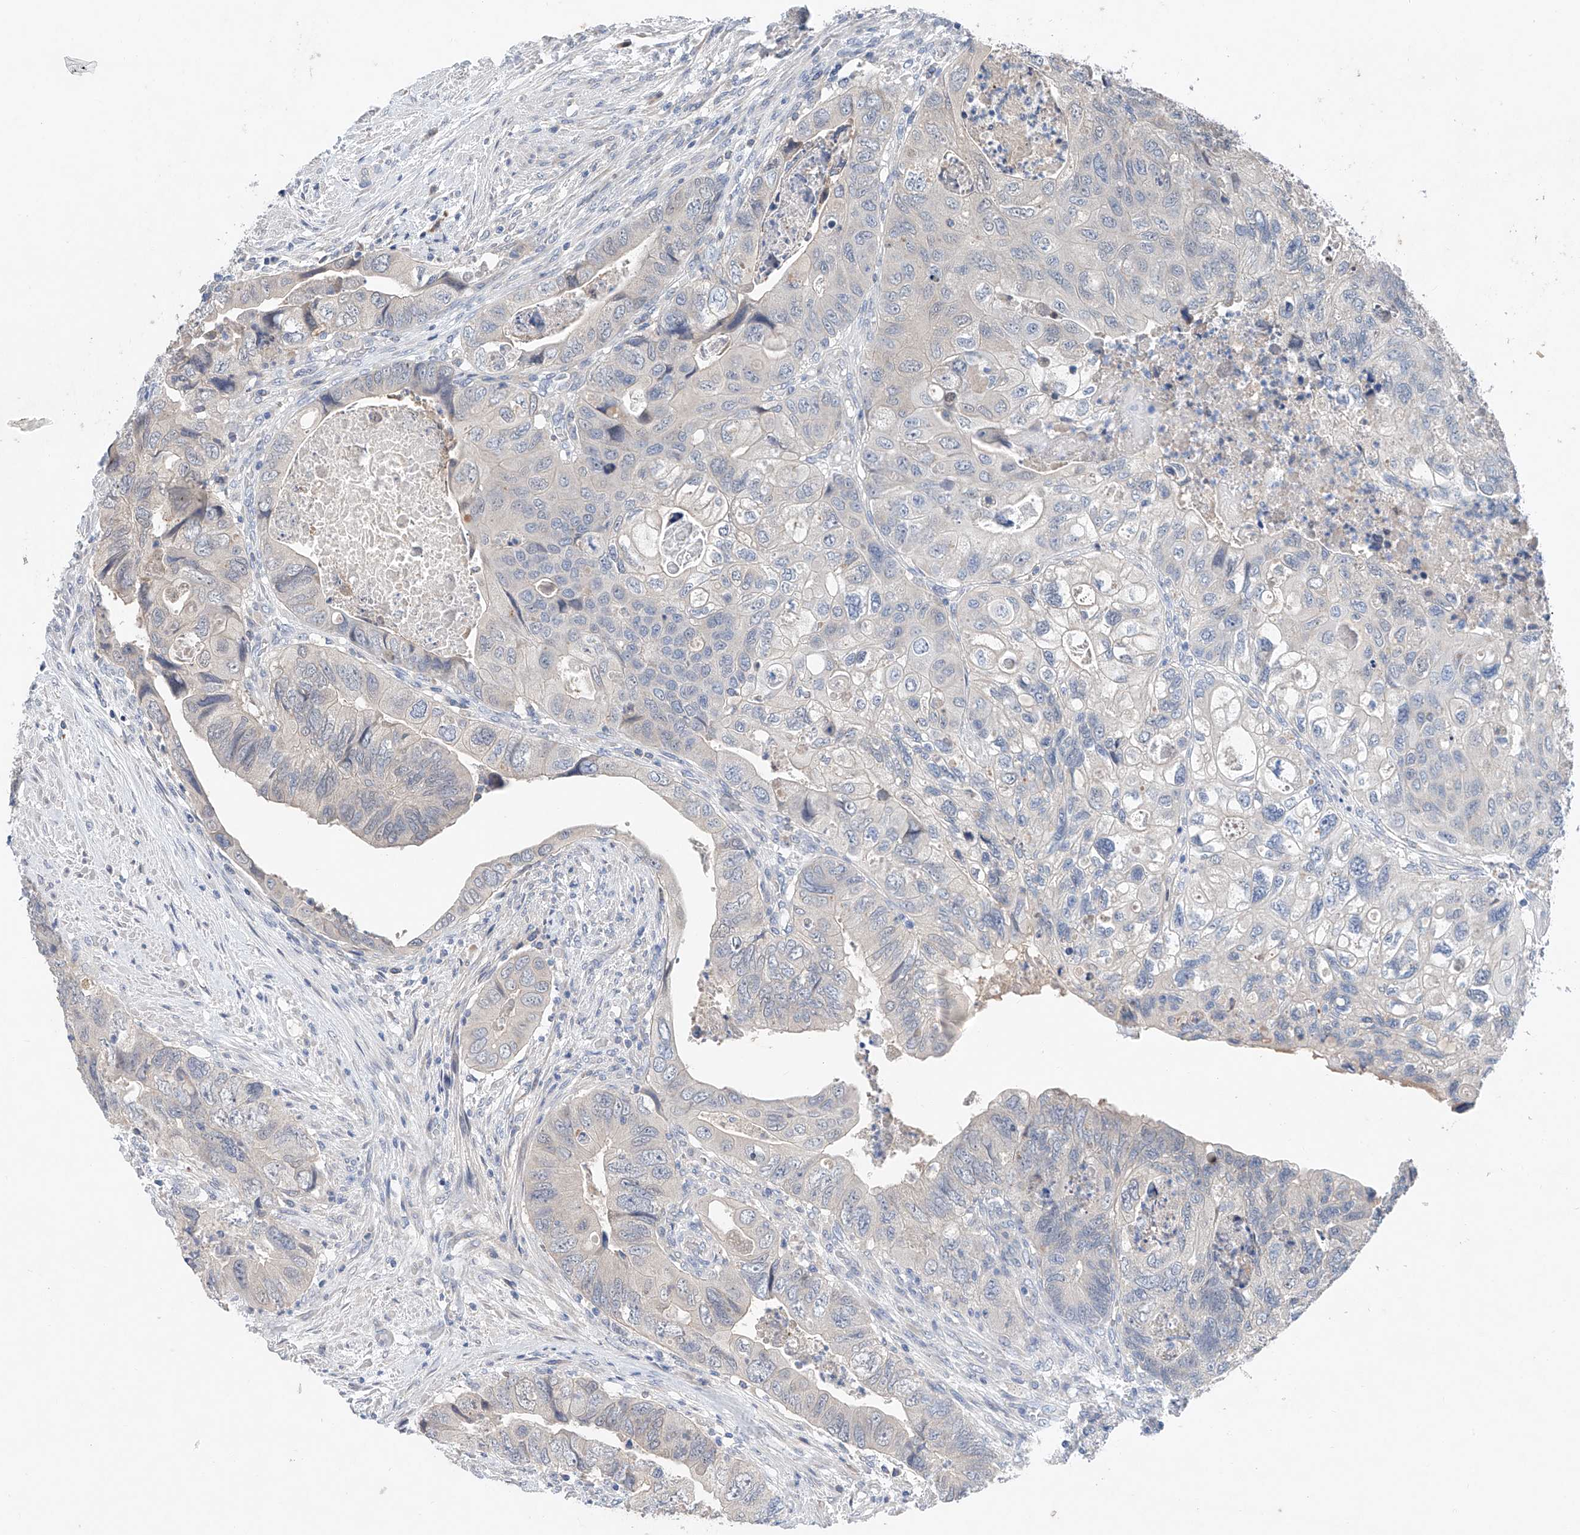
{"staining": {"intensity": "negative", "quantity": "none", "location": "none"}, "tissue": "colorectal cancer", "cell_type": "Tumor cells", "image_type": "cancer", "snomed": [{"axis": "morphology", "description": "Adenocarcinoma, NOS"}, {"axis": "topography", "description": "Rectum"}], "caption": "Immunohistochemistry micrograph of neoplastic tissue: colorectal cancer stained with DAB shows no significant protein staining in tumor cells.", "gene": "FUCA2", "patient": {"sex": "male", "age": 63}}